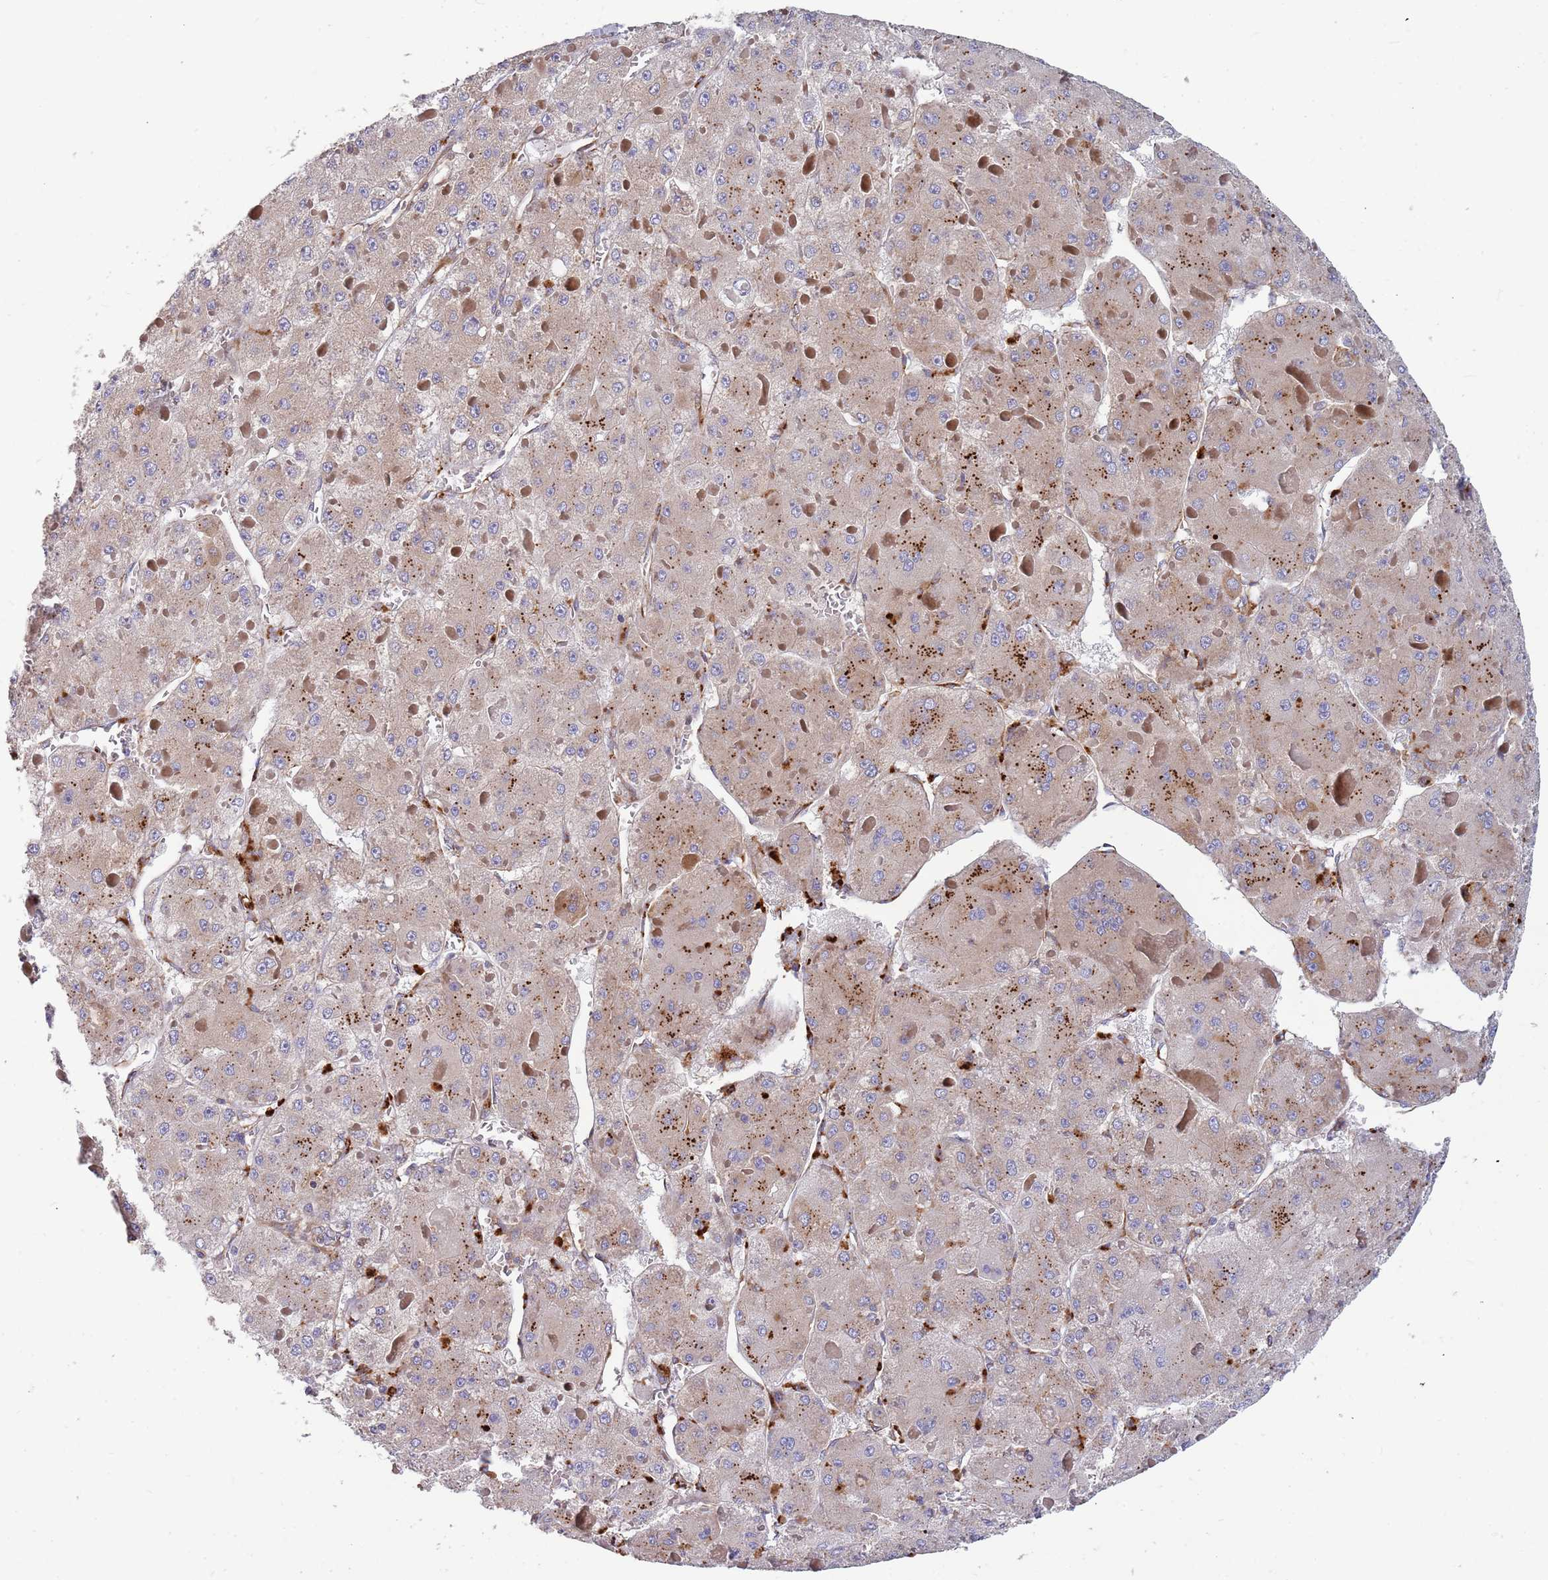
{"staining": {"intensity": "weak", "quantity": "25%-75%", "location": "cytoplasmic/membranous"}, "tissue": "liver cancer", "cell_type": "Tumor cells", "image_type": "cancer", "snomed": [{"axis": "morphology", "description": "Carcinoma, Hepatocellular, NOS"}, {"axis": "topography", "description": "Liver"}], "caption": "Approximately 25%-75% of tumor cells in human hepatocellular carcinoma (liver) exhibit weak cytoplasmic/membranous protein expression as visualized by brown immunohistochemical staining.", "gene": "ARMCX6", "patient": {"sex": "female", "age": 73}}